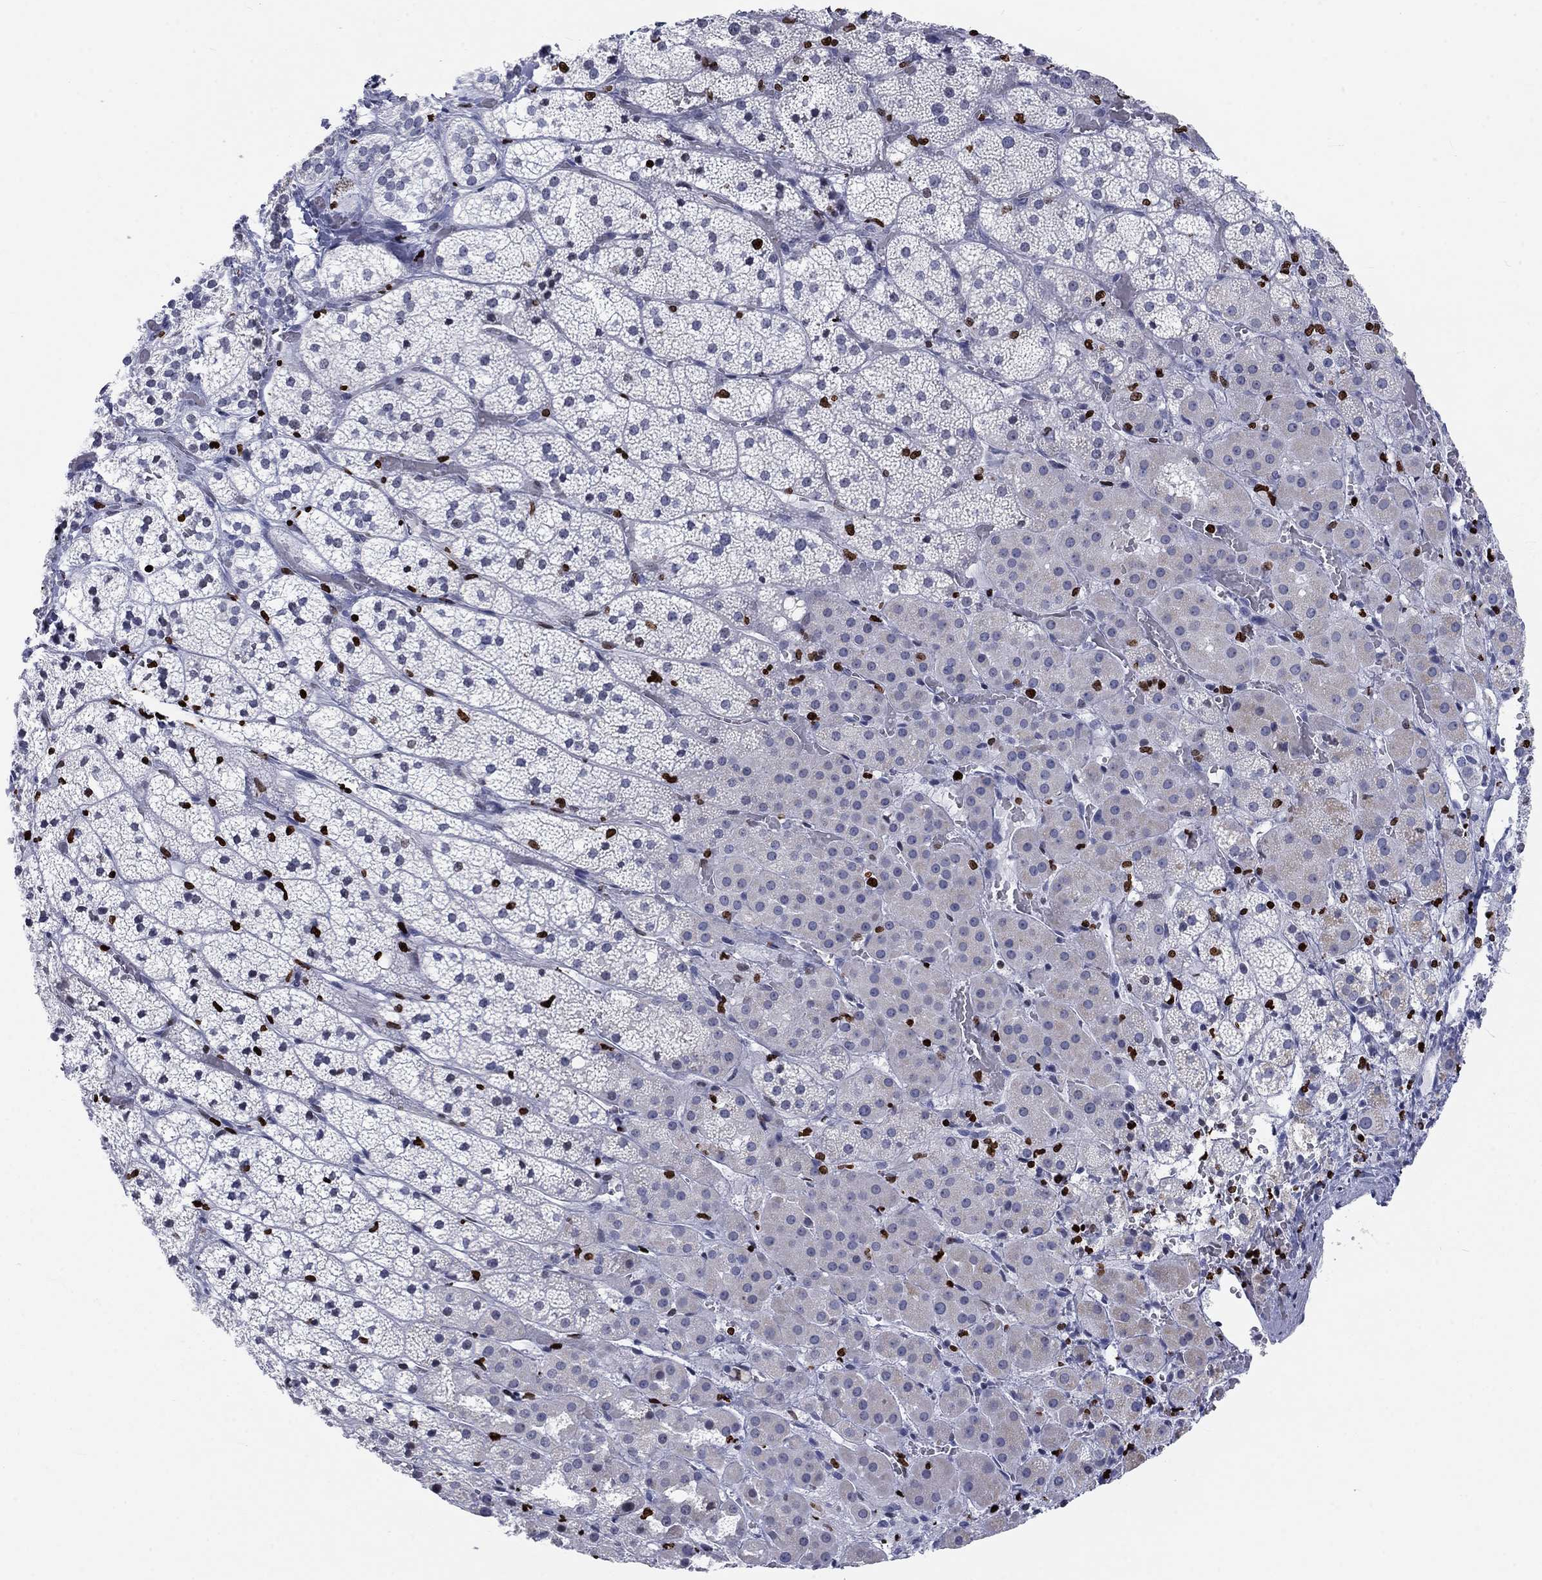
{"staining": {"intensity": "strong", "quantity": "<25%", "location": "nuclear"}, "tissue": "adrenal gland", "cell_type": "Glandular cells", "image_type": "normal", "snomed": [{"axis": "morphology", "description": "Normal tissue, NOS"}, {"axis": "topography", "description": "Adrenal gland"}], "caption": "The photomicrograph shows a brown stain indicating the presence of a protein in the nuclear of glandular cells in adrenal gland. Nuclei are stained in blue.", "gene": "H1", "patient": {"sex": "male", "age": 53}}